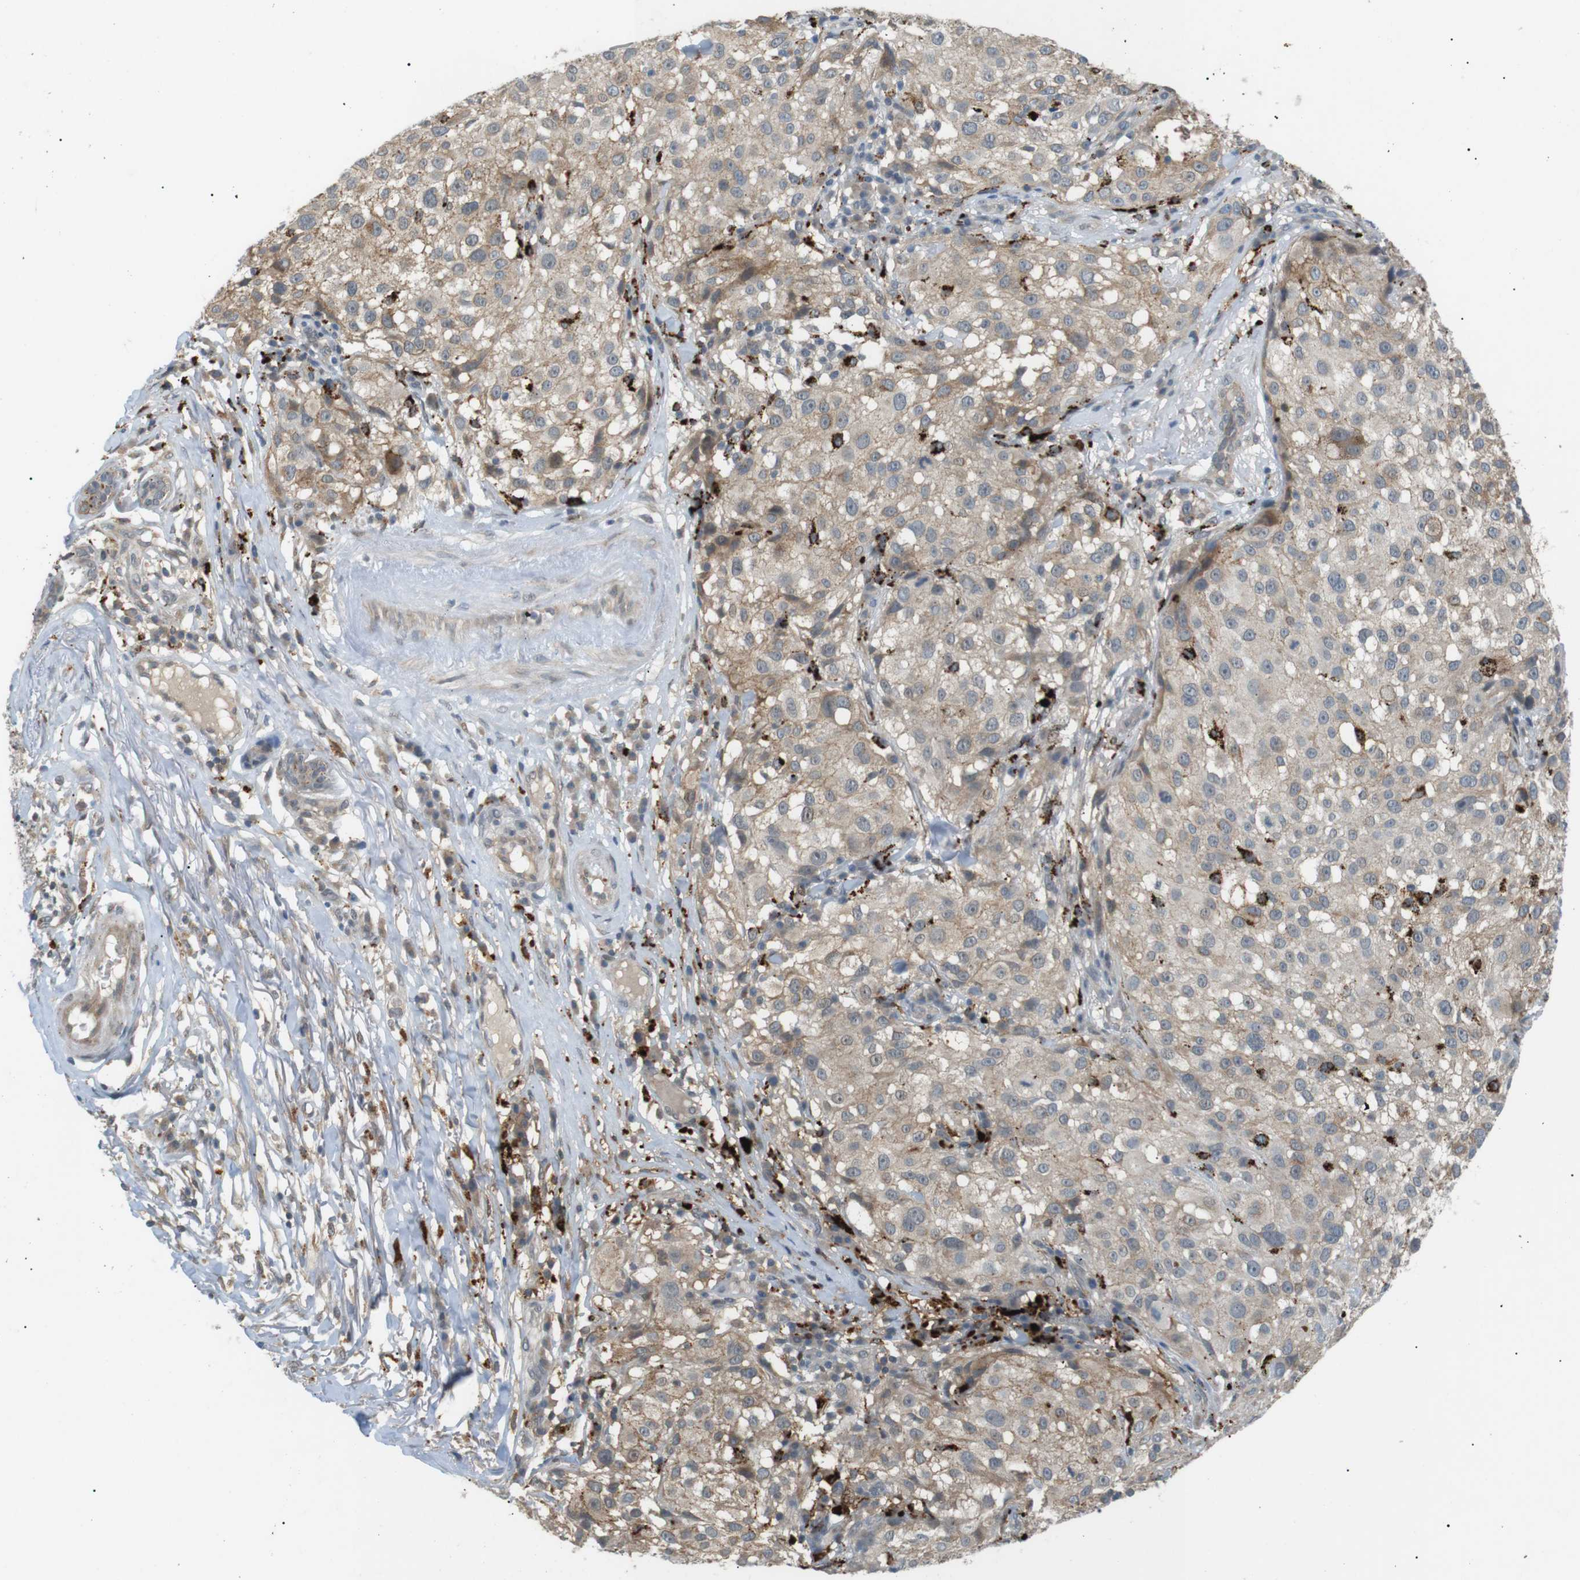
{"staining": {"intensity": "weak", "quantity": "25%-75%", "location": "cytoplasmic/membranous"}, "tissue": "melanoma", "cell_type": "Tumor cells", "image_type": "cancer", "snomed": [{"axis": "morphology", "description": "Necrosis, NOS"}, {"axis": "morphology", "description": "Malignant melanoma, NOS"}, {"axis": "topography", "description": "Skin"}], "caption": "Brown immunohistochemical staining in melanoma shows weak cytoplasmic/membranous expression in about 25%-75% of tumor cells.", "gene": "B4GALNT2", "patient": {"sex": "female", "age": 87}}